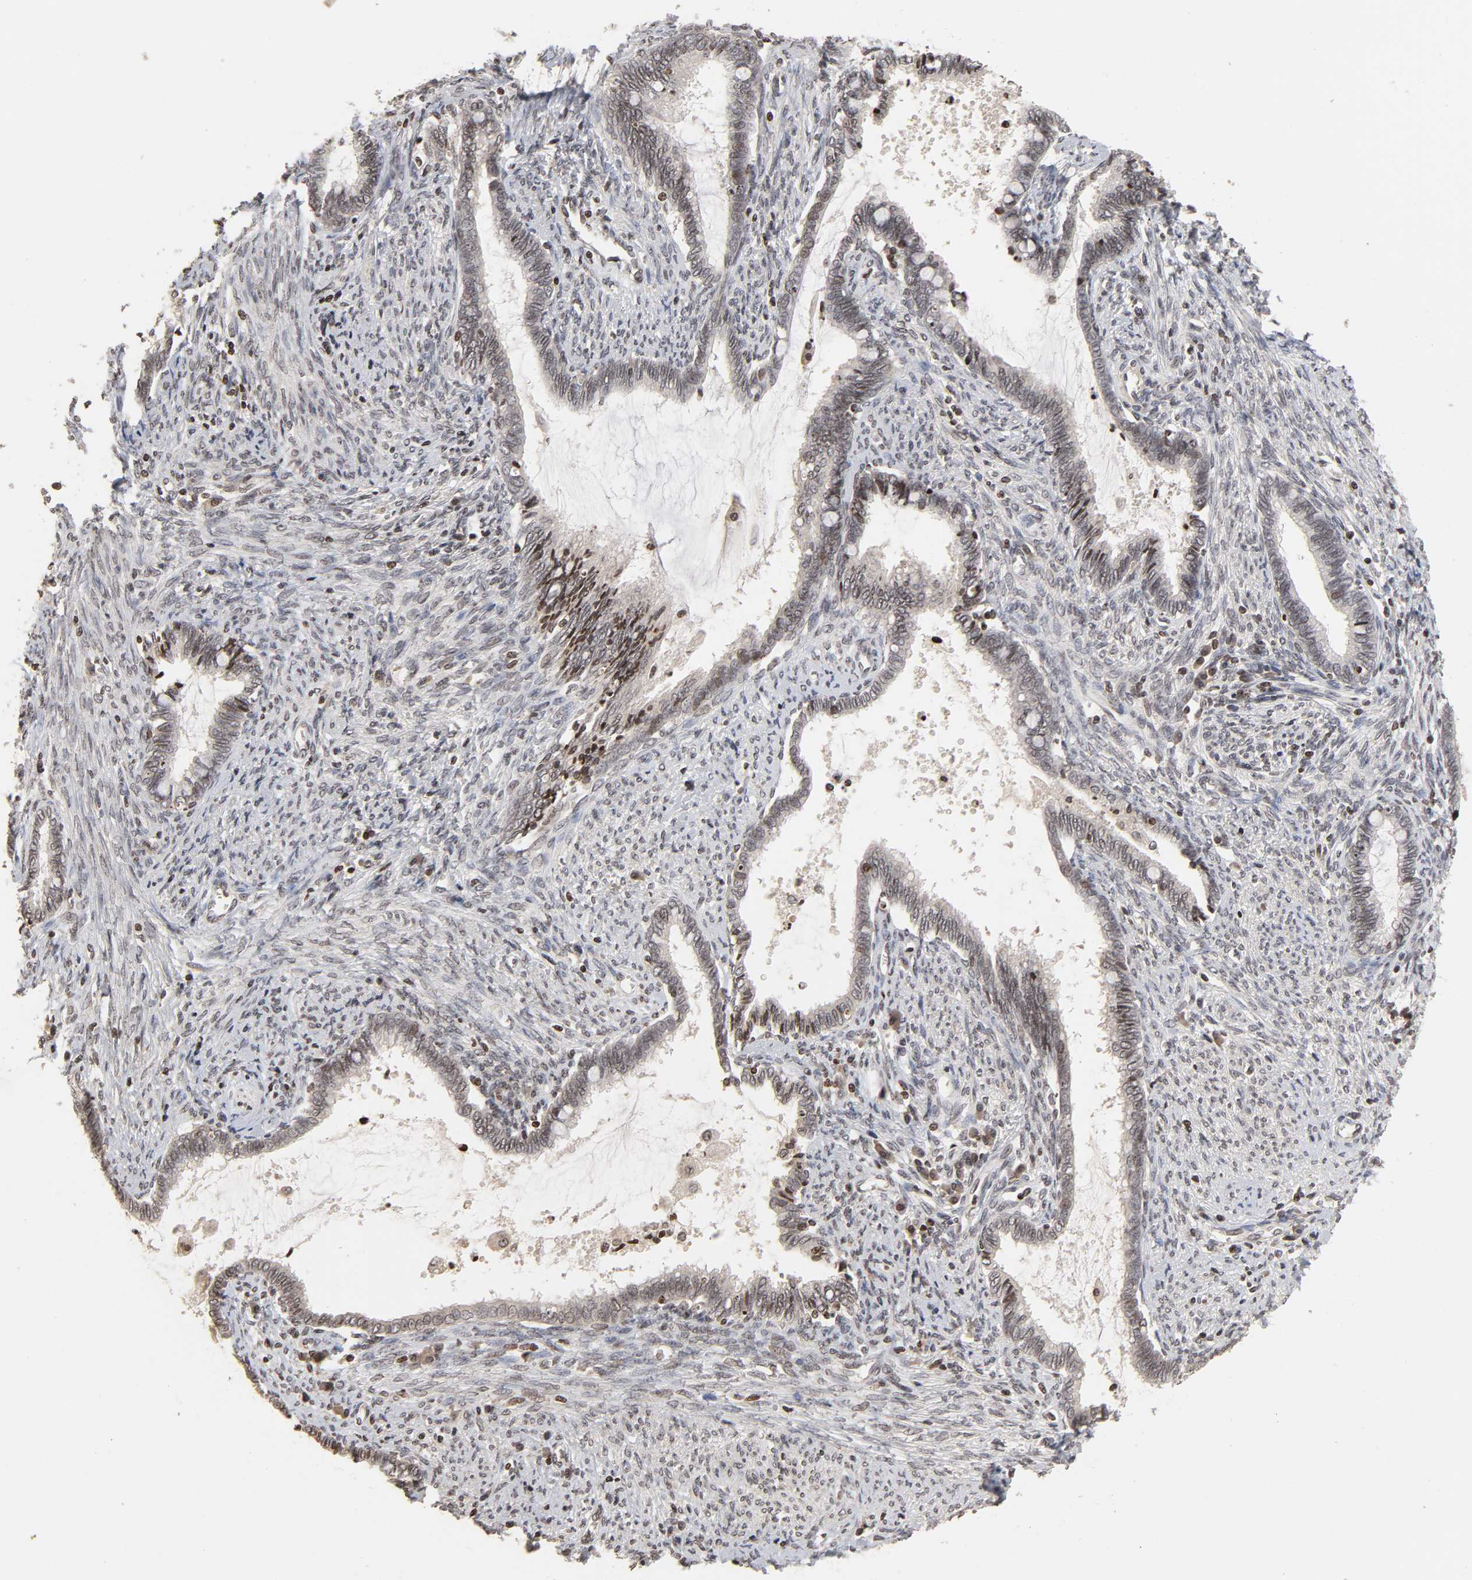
{"staining": {"intensity": "weak", "quantity": "25%-75%", "location": "nuclear"}, "tissue": "cervical cancer", "cell_type": "Tumor cells", "image_type": "cancer", "snomed": [{"axis": "morphology", "description": "Adenocarcinoma, NOS"}, {"axis": "topography", "description": "Cervix"}], "caption": "Adenocarcinoma (cervical) tissue demonstrates weak nuclear positivity in about 25%-75% of tumor cells", "gene": "ZNF473", "patient": {"sex": "female", "age": 44}}